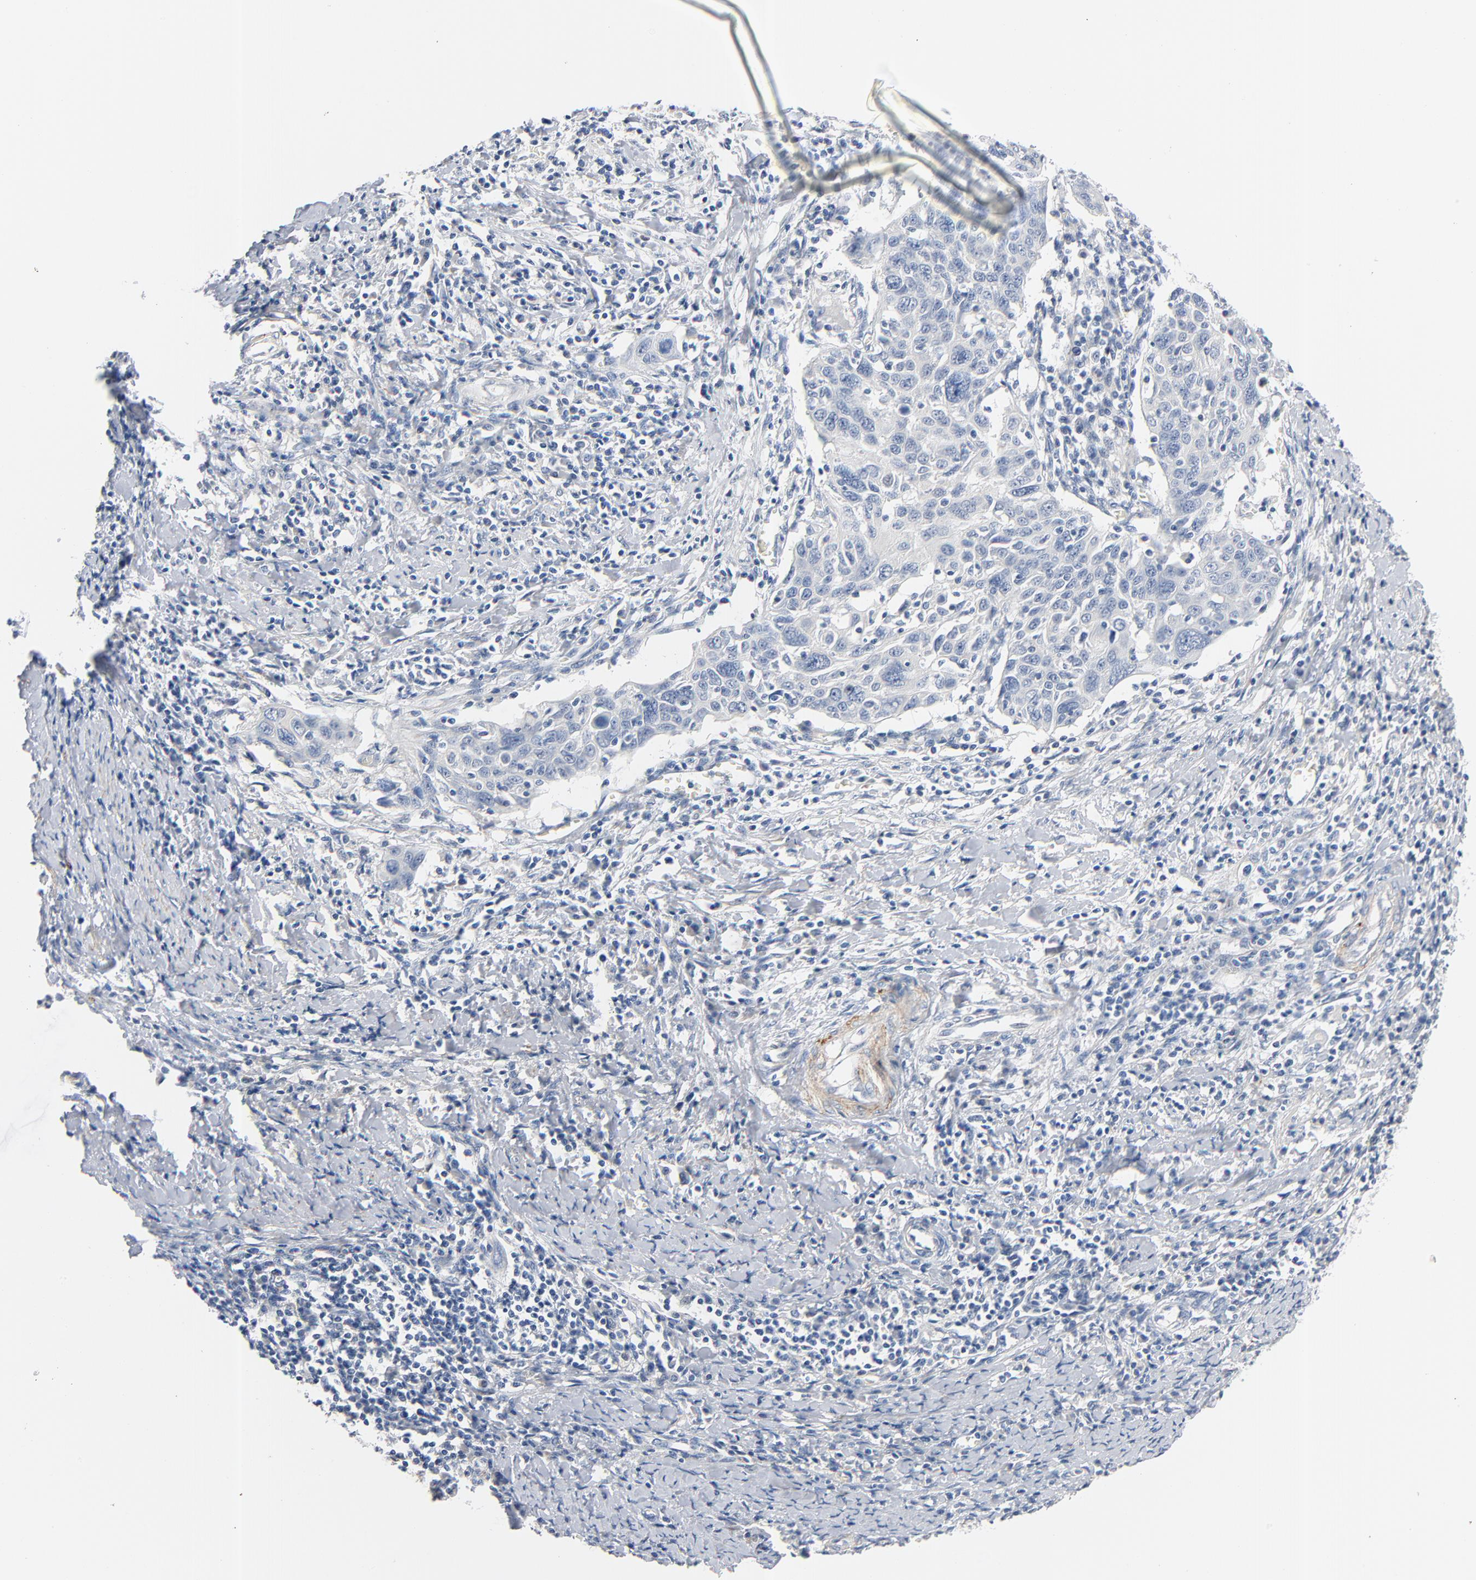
{"staining": {"intensity": "negative", "quantity": "none", "location": "none"}, "tissue": "cervical cancer", "cell_type": "Tumor cells", "image_type": "cancer", "snomed": [{"axis": "morphology", "description": "Squamous cell carcinoma, NOS"}, {"axis": "topography", "description": "Cervix"}], "caption": "Immunohistochemistry (IHC) image of cervical cancer stained for a protein (brown), which reveals no staining in tumor cells. (Immunohistochemistry (IHC), brightfield microscopy, high magnification).", "gene": "IFT43", "patient": {"sex": "female", "age": 54}}